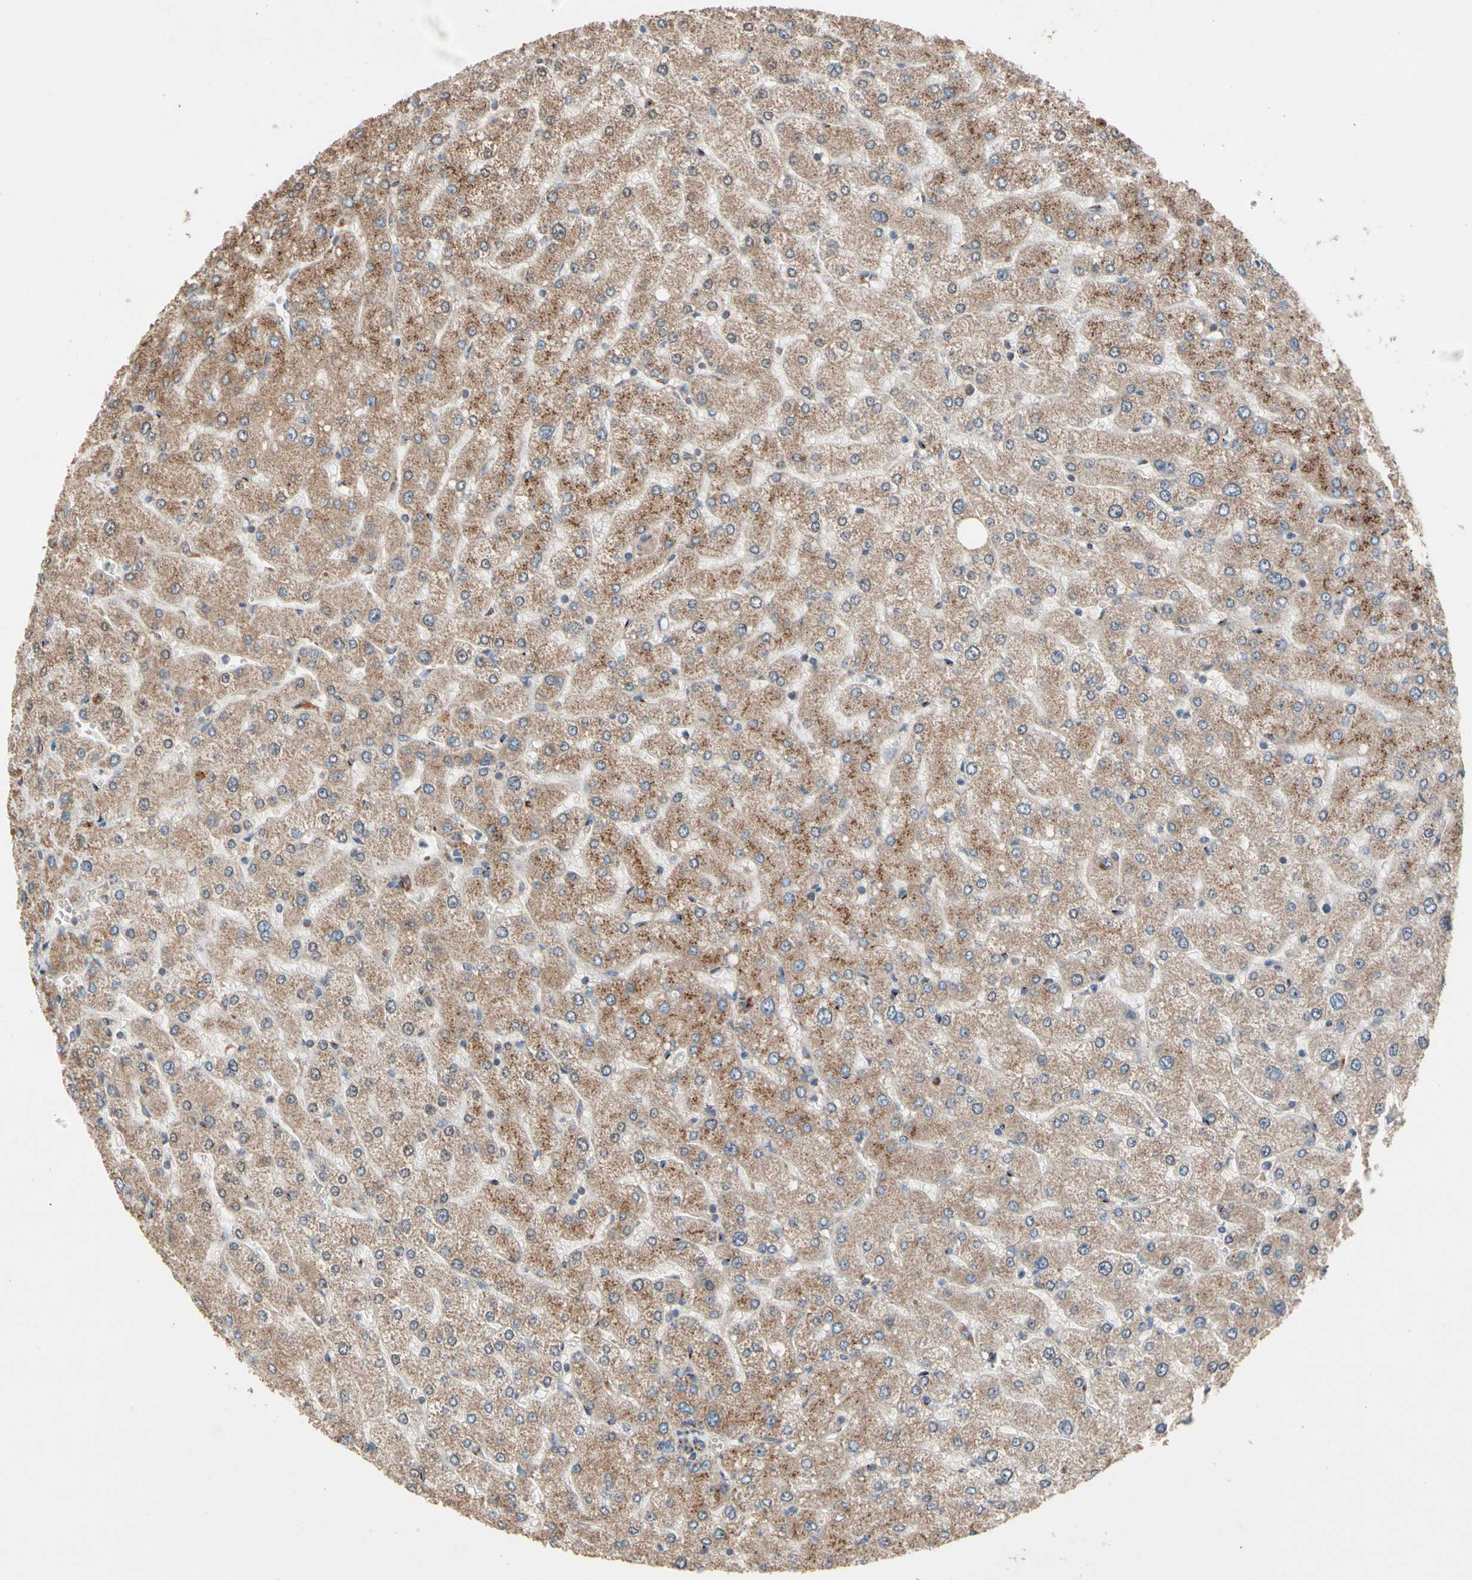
{"staining": {"intensity": "weak", "quantity": ">75%", "location": "cytoplasmic/membranous"}, "tissue": "liver", "cell_type": "Cholangiocytes", "image_type": "normal", "snomed": [{"axis": "morphology", "description": "Normal tissue, NOS"}, {"axis": "topography", "description": "Liver"}], "caption": "High-power microscopy captured an IHC micrograph of unremarkable liver, revealing weak cytoplasmic/membranous positivity in about >75% of cholangiocytes. The staining was performed using DAB (3,3'-diaminobenzidine), with brown indicating positive protein expression. Nuclei are stained blue with hematoxylin.", "gene": "GCK", "patient": {"sex": "male", "age": 55}}